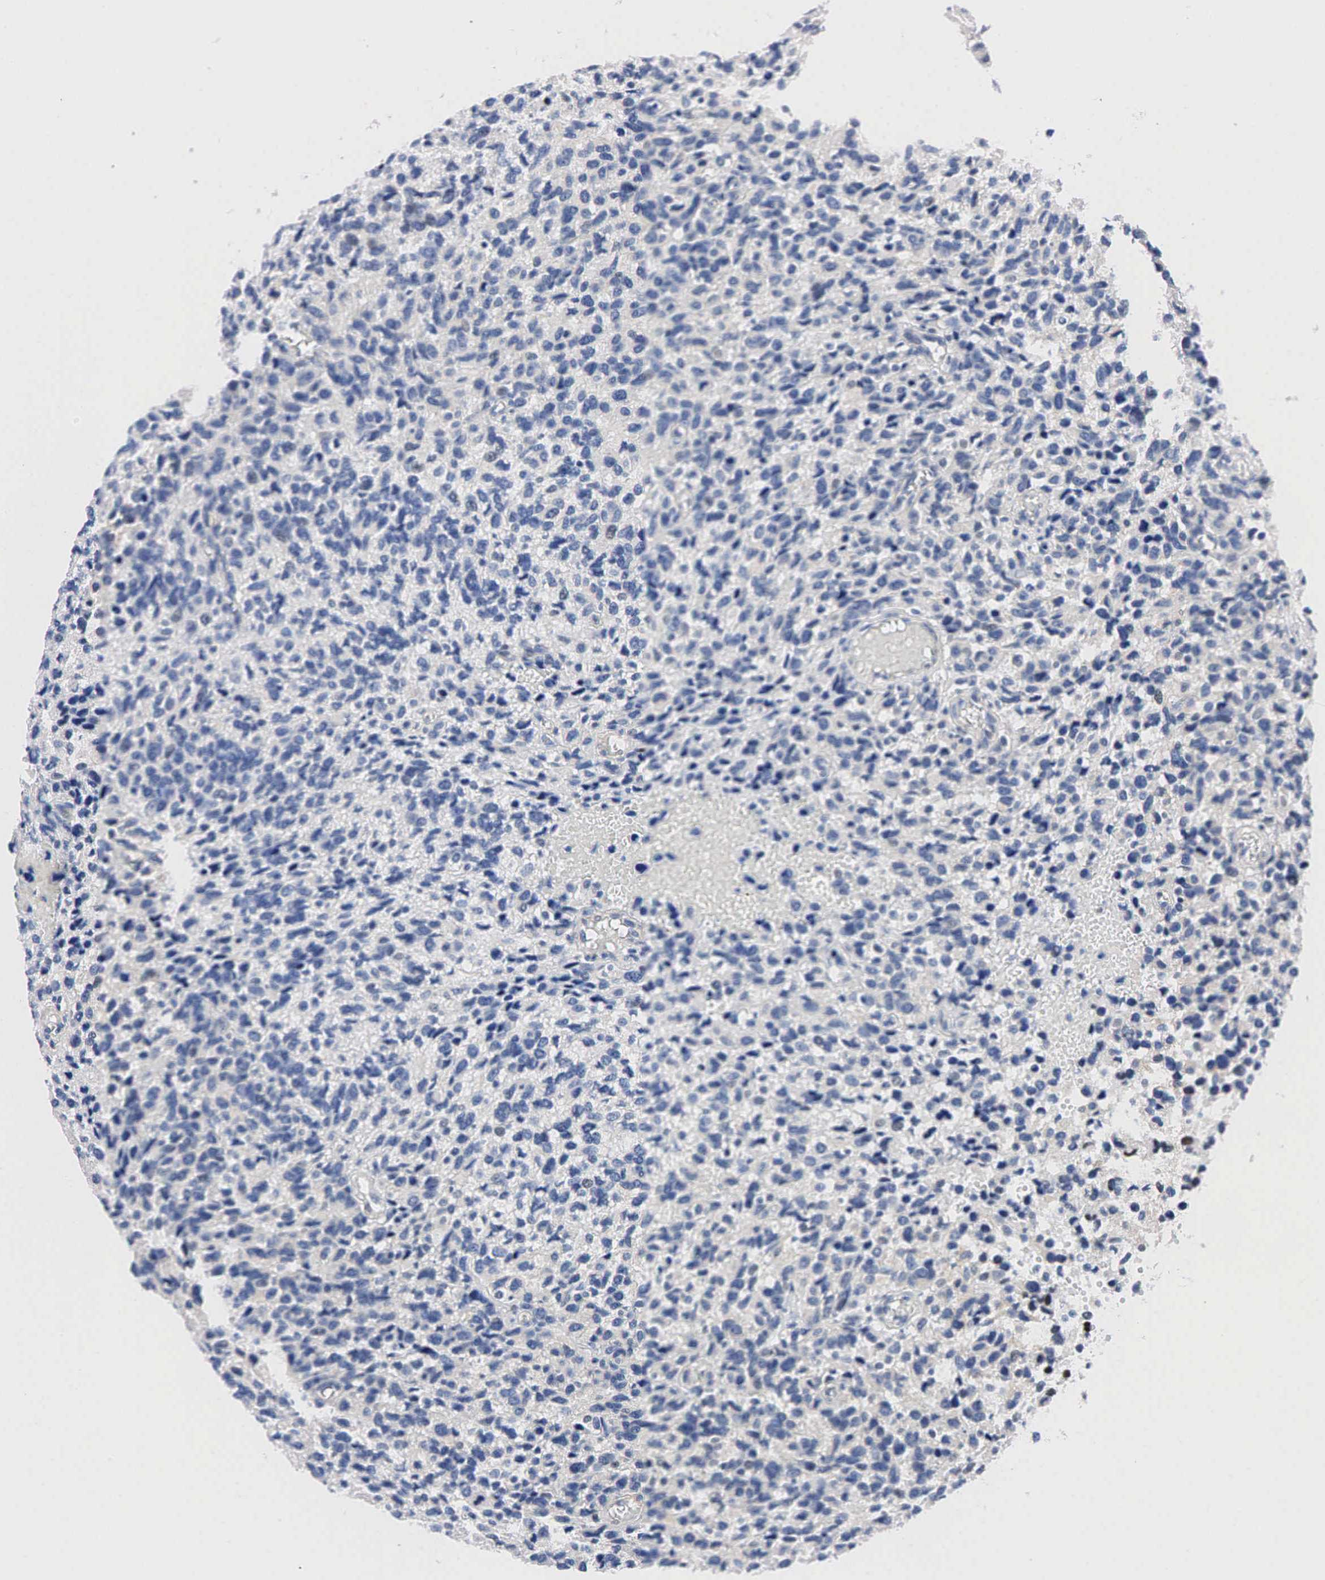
{"staining": {"intensity": "negative", "quantity": "none", "location": "none"}, "tissue": "glioma", "cell_type": "Tumor cells", "image_type": "cancer", "snomed": [{"axis": "morphology", "description": "Glioma, malignant, High grade"}, {"axis": "topography", "description": "Brain"}], "caption": "Tumor cells are negative for brown protein staining in glioma.", "gene": "PGR", "patient": {"sex": "male", "age": 77}}